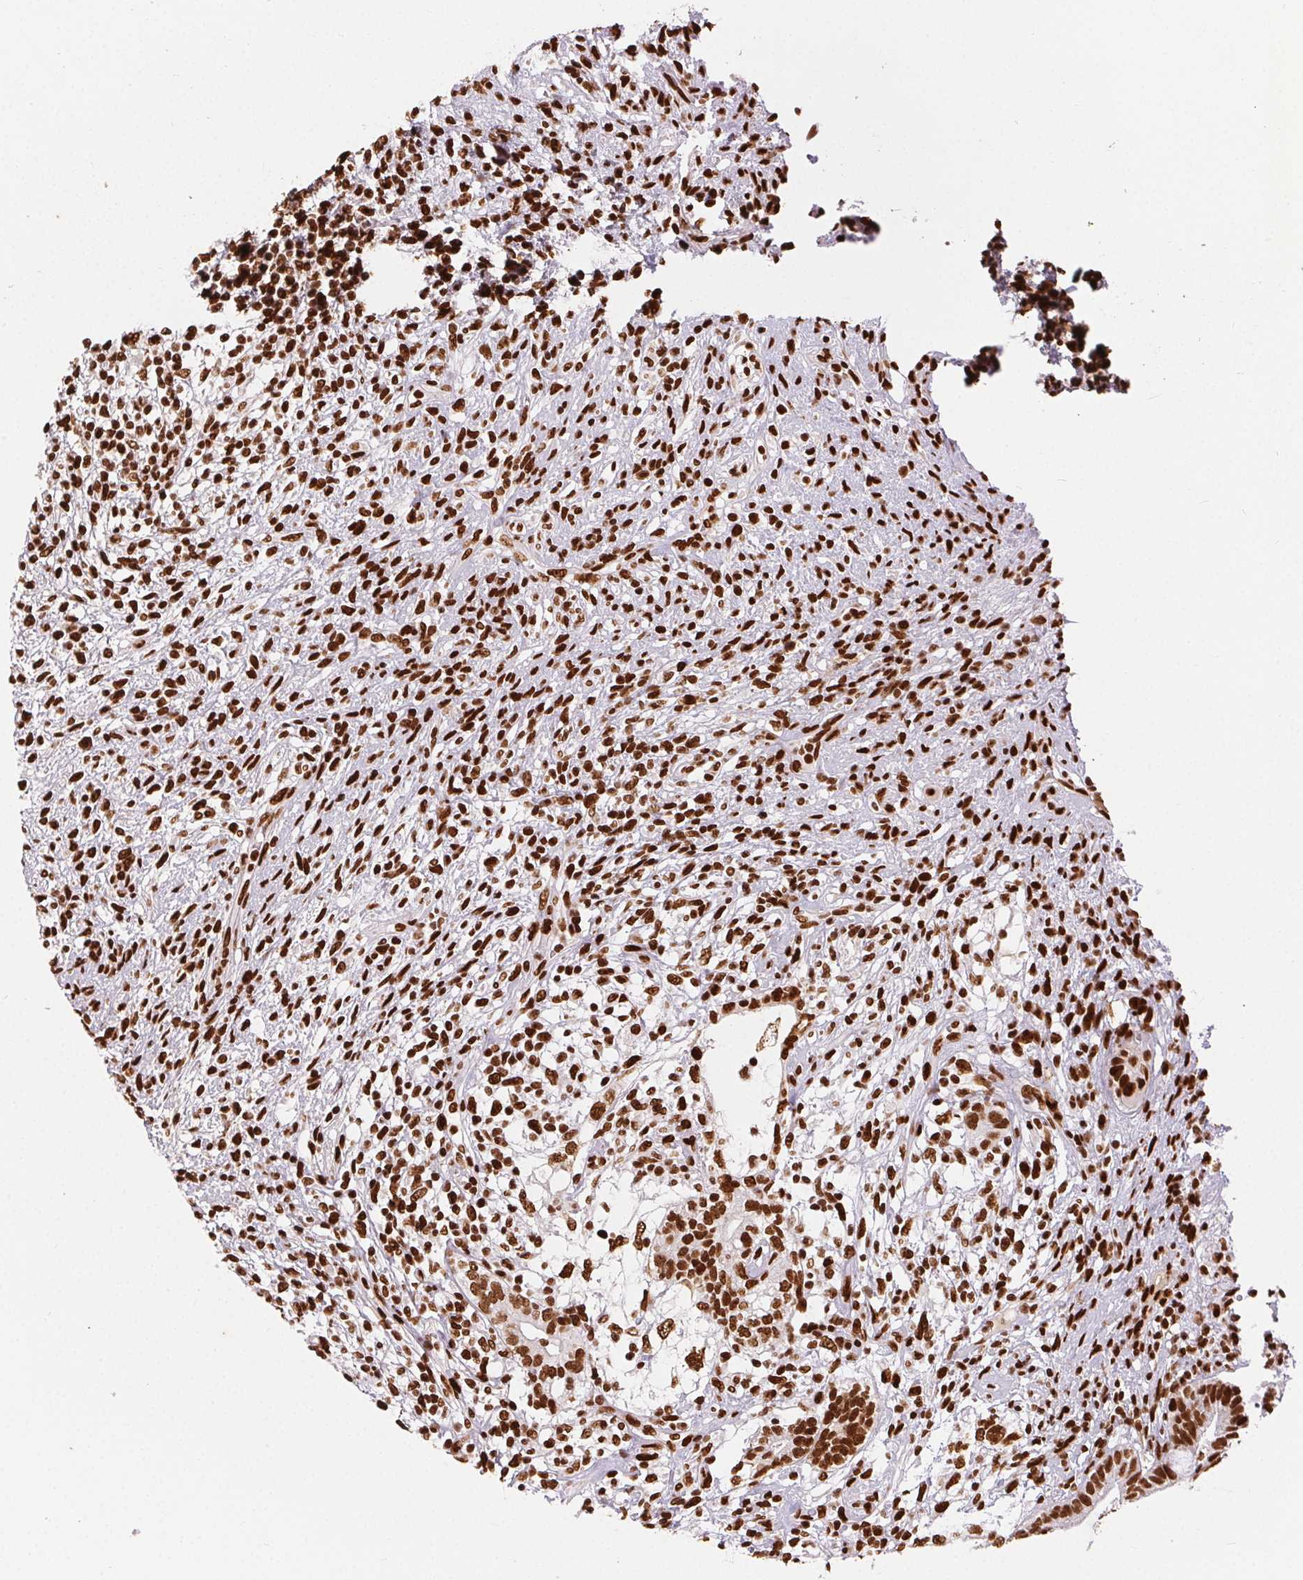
{"staining": {"intensity": "strong", "quantity": ">75%", "location": "nuclear"}, "tissue": "testis cancer", "cell_type": "Tumor cells", "image_type": "cancer", "snomed": [{"axis": "morphology", "description": "Seminoma, NOS"}, {"axis": "morphology", "description": "Carcinoma, Embryonal, NOS"}, {"axis": "topography", "description": "Testis"}], "caption": "A brown stain labels strong nuclear staining of a protein in testis embryonal carcinoma tumor cells.", "gene": "ZNF80", "patient": {"sex": "male", "age": 41}}